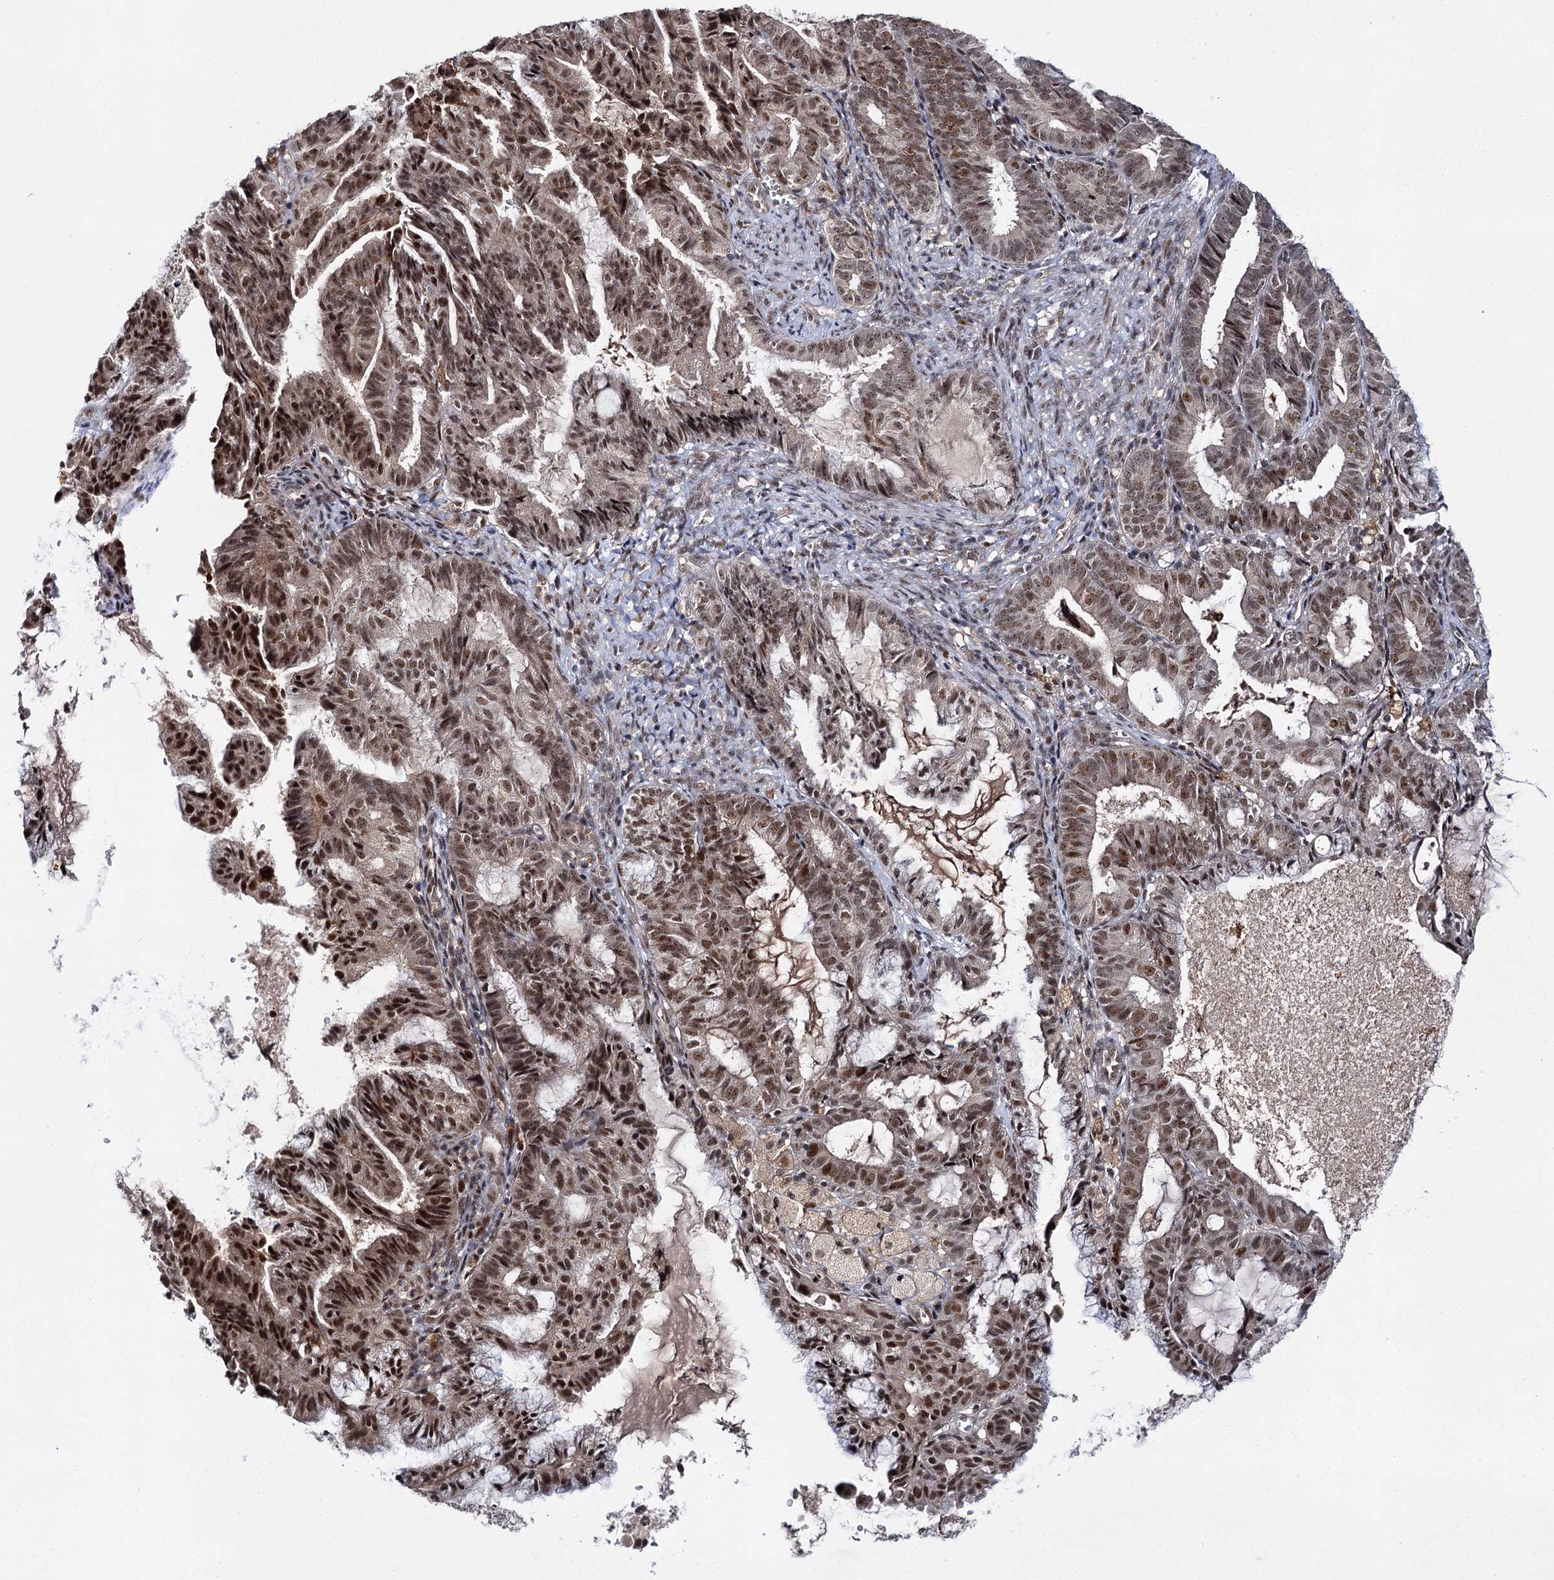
{"staining": {"intensity": "moderate", "quantity": ">75%", "location": "nuclear"}, "tissue": "endometrial cancer", "cell_type": "Tumor cells", "image_type": "cancer", "snomed": [{"axis": "morphology", "description": "Adenocarcinoma, NOS"}, {"axis": "topography", "description": "Endometrium"}], "caption": "Endometrial cancer (adenocarcinoma) stained with a protein marker exhibits moderate staining in tumor cells.", "gene": "BUD13", "patient": {"sex": "female", "age": 86}}